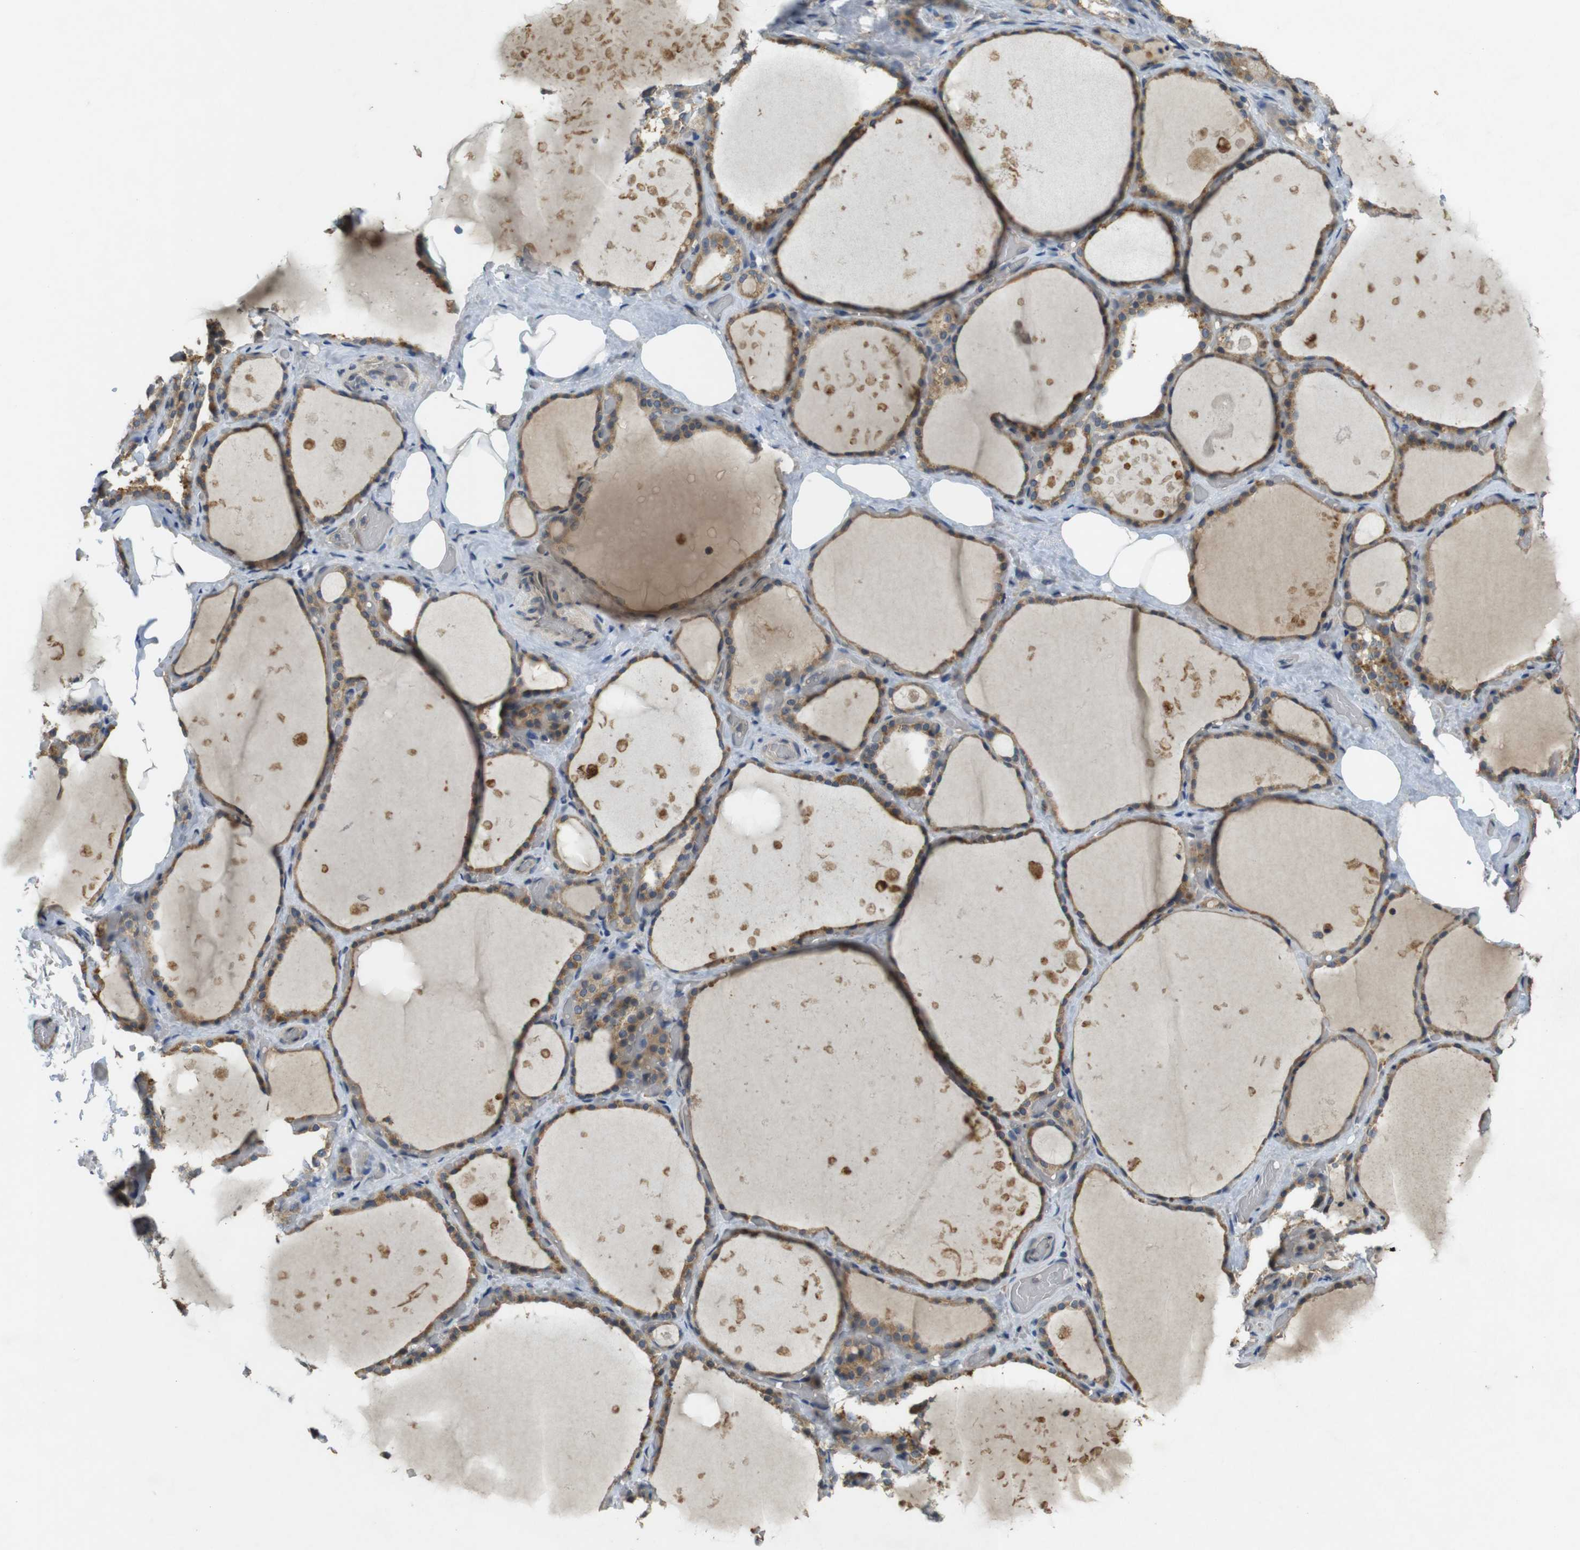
{"staining": {"intensity": "moderate", "quantity": ">75%", "location": "cytoplasmic/membranous"}, "tissue": "thyroid gland", "cell_type": "Glandular cells", "image_type": "normal", "snomed": [{"axis": "morphology", "description": "Normal tissue, NOS"}, {"axis": "topography", "description": "Thyroid gland"}], "caption": "There is medium levels of moderate cytoplasmic/membranous staining in glandular cells of normal thyroid gland, as demonstrated by immunohistochemical staining (brown color).", "gene": "CLTC", "patient": {"sex": "male", "age": 61}}